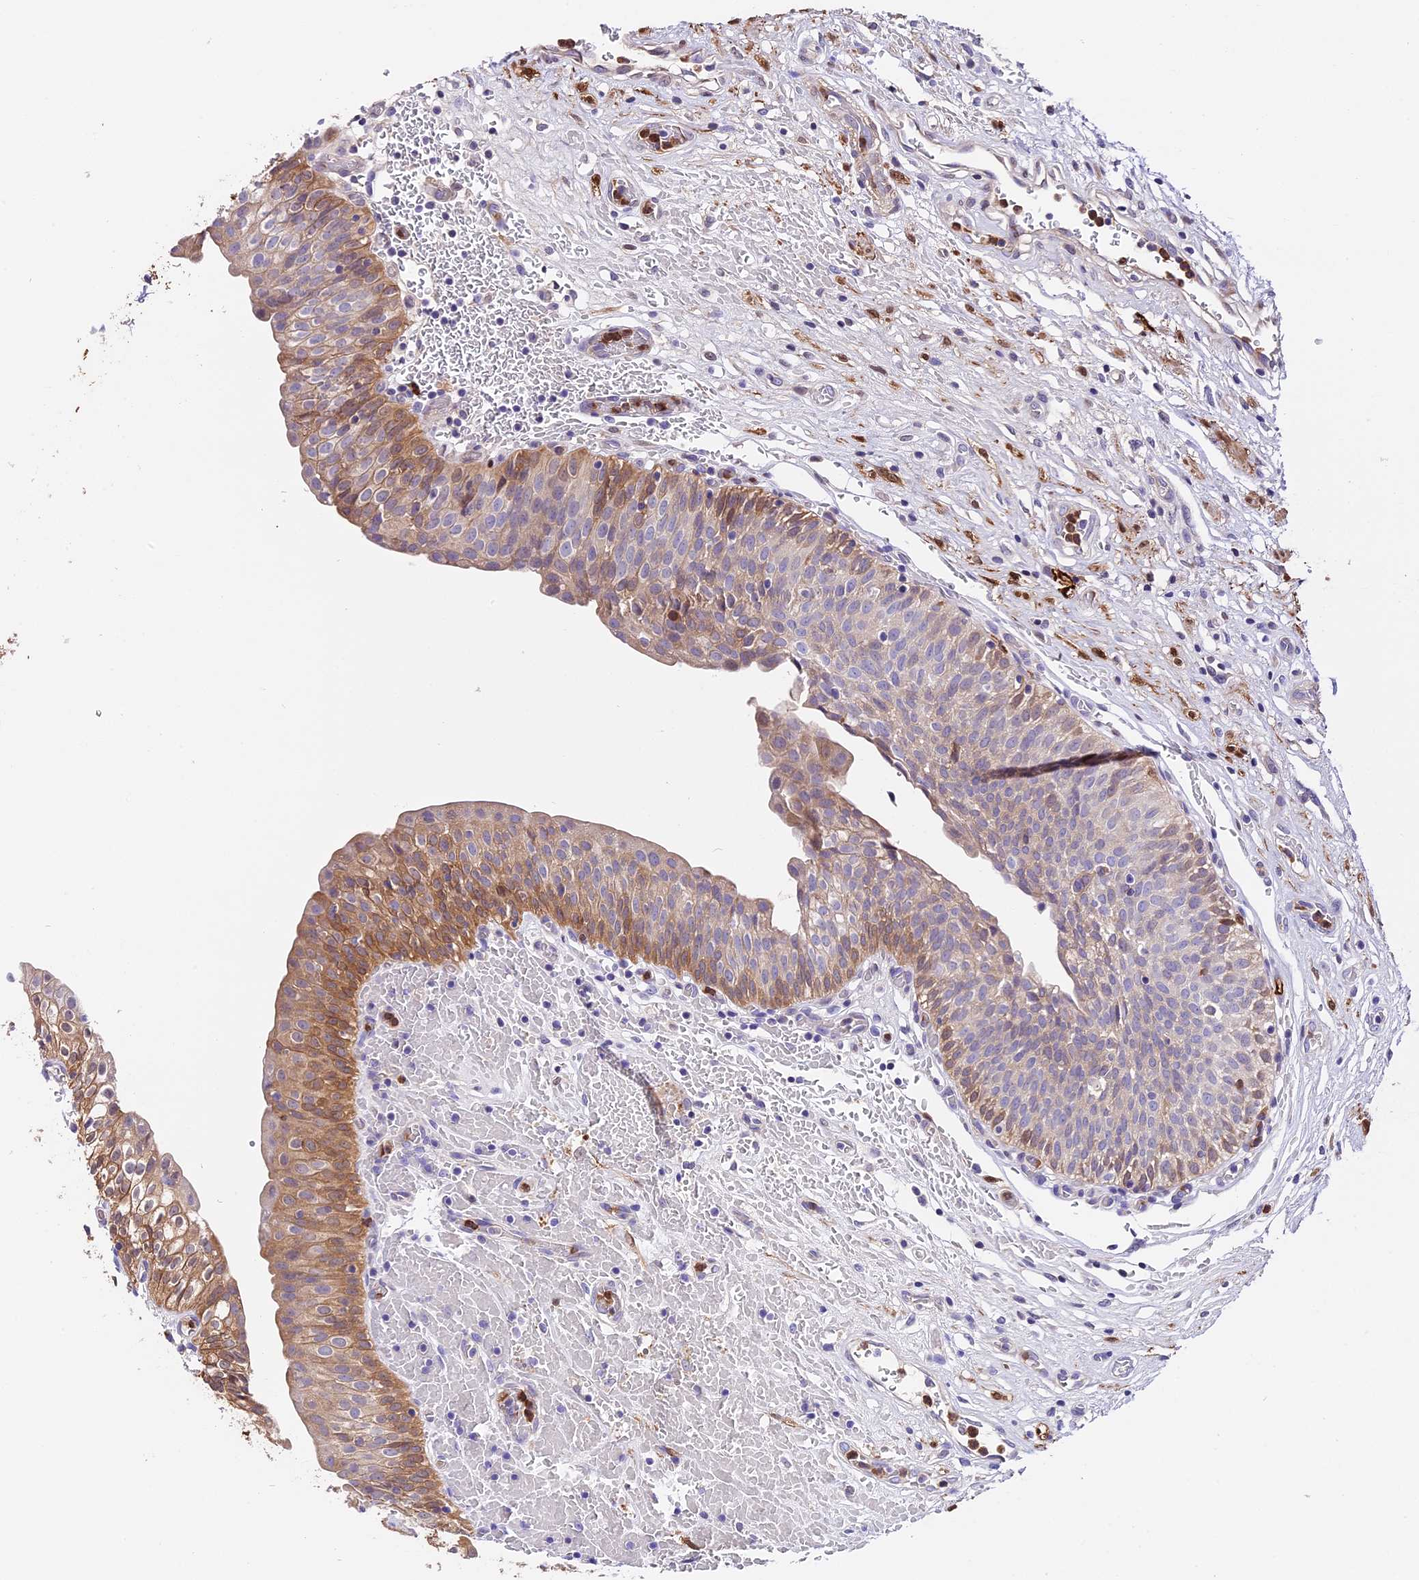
{"staining": {"intensity": "moderate", "quantity": "25%-75%", "location": "cytoplasmic/membranous"}, "tissue": "urinary bladder", "cell_type": "Urothelial cells", "image_type": "normal", "snomed": [{"axis": "morphology", "description": "Normal tissue, NOS"}, {"axis": "topography", "description": "Urinary bladder"}], "caption": "Protein expression analysis of normal urinary bladder exhibits moderate cytoplasmic/membranous staining in about 25%-75% of urothelial cells. The staining was performed using DAB, with brown indicating positive protein expression. Nuclei are stained blue with hematoxylin.", "gene": "MAP3K7CL", "patient": {"sex": "male", "age": 55}}